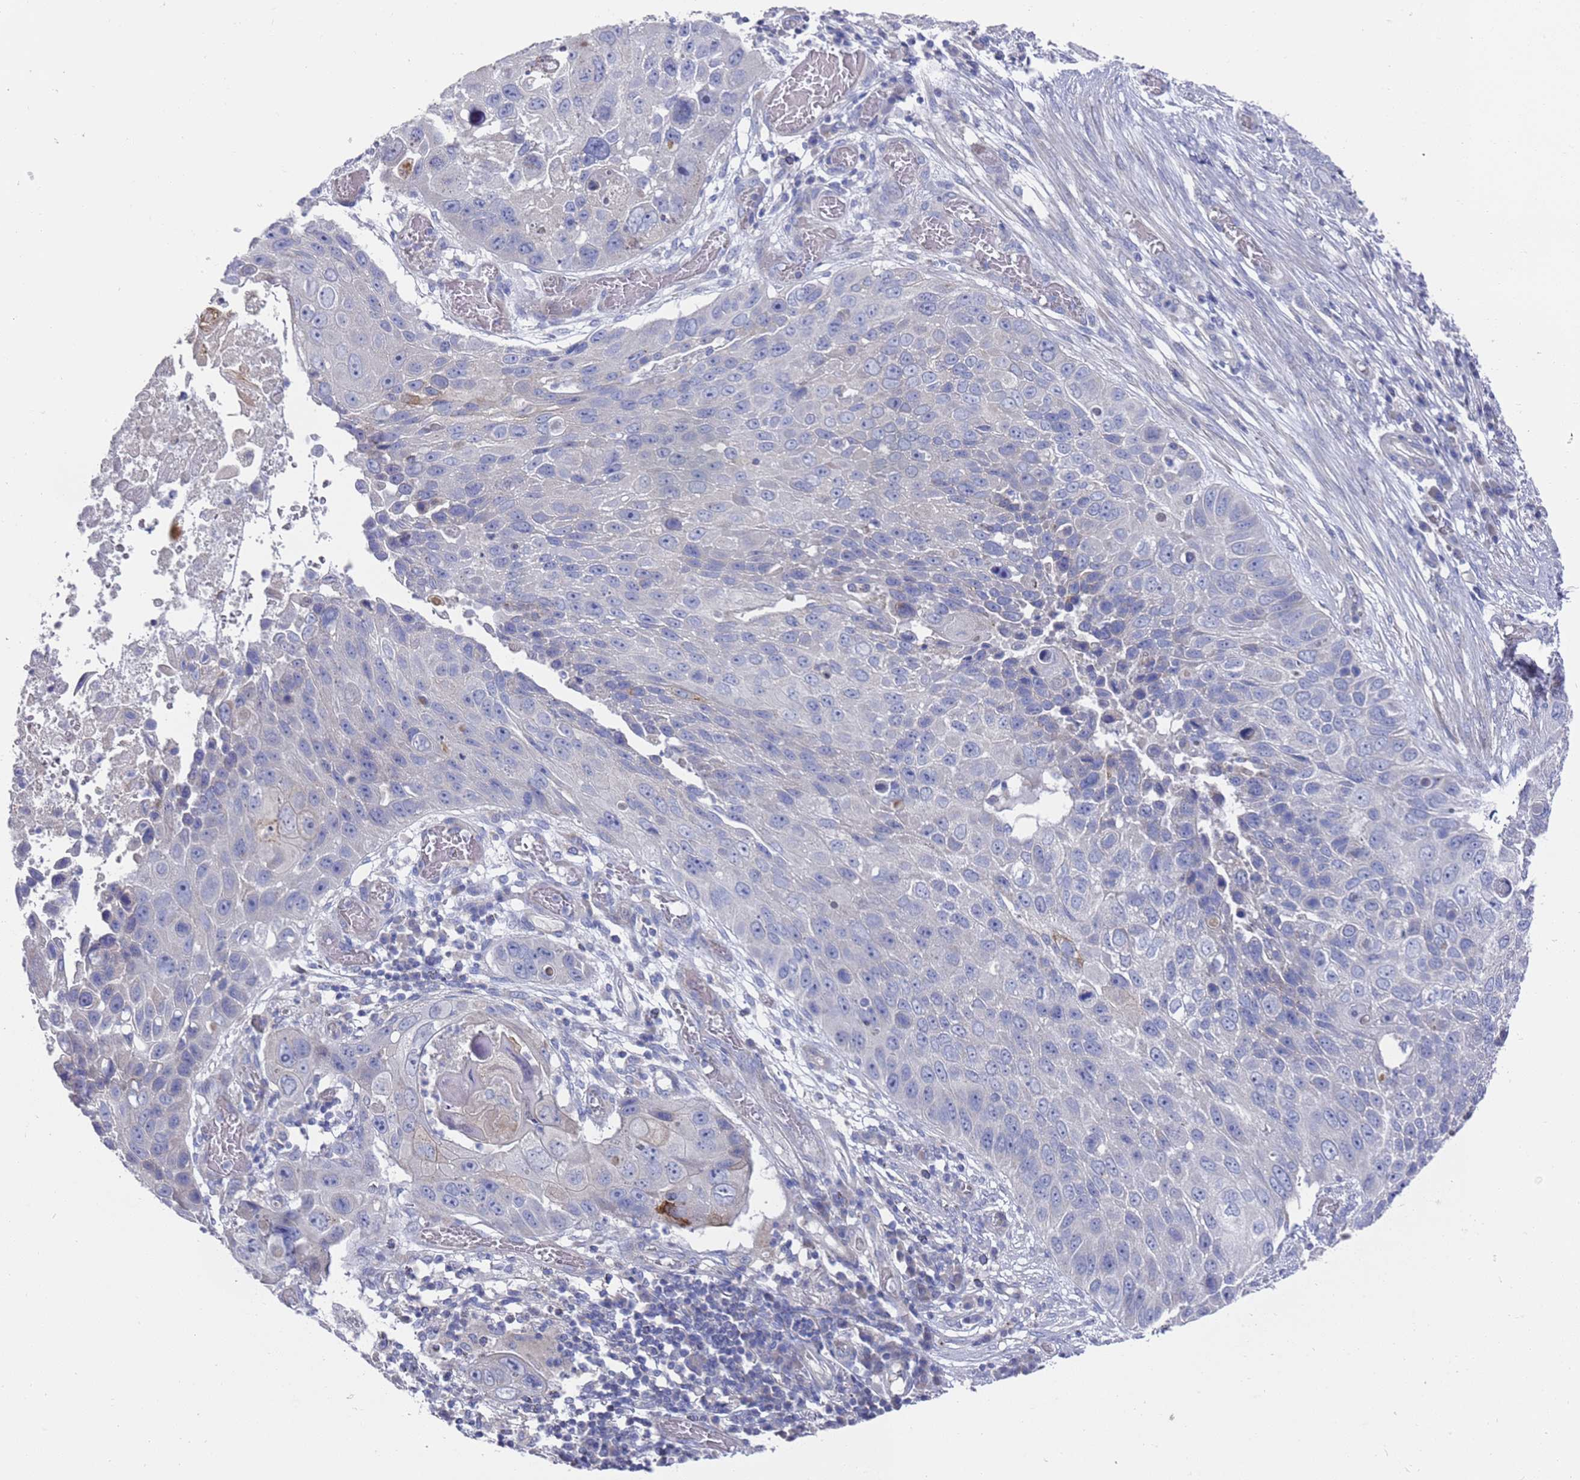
{"staining": {"intensity": "negative", "quantity": "none", "location": "none"}, "tissue": "lung cancer", "cell_type": "Tumor cells", "image_type": "cancer", "snomed": [{"axis": "morphology", "description": "Squamous cell carcinoma, NOS"}, {"axis": "topography", "description": "Lung"}], "caption": "DAB (3,3'-diaminobenzidine) immunohistochemical staining of lung cancer (squamous cell carcinoma) reveals no significant positivity in tumor cells. (DAB immunohistochemistry (IHC) visualized using brightfield microscopy, high magnification).", "gene": "SCAPER", "patient": {"sex": "male", "age": 61}}